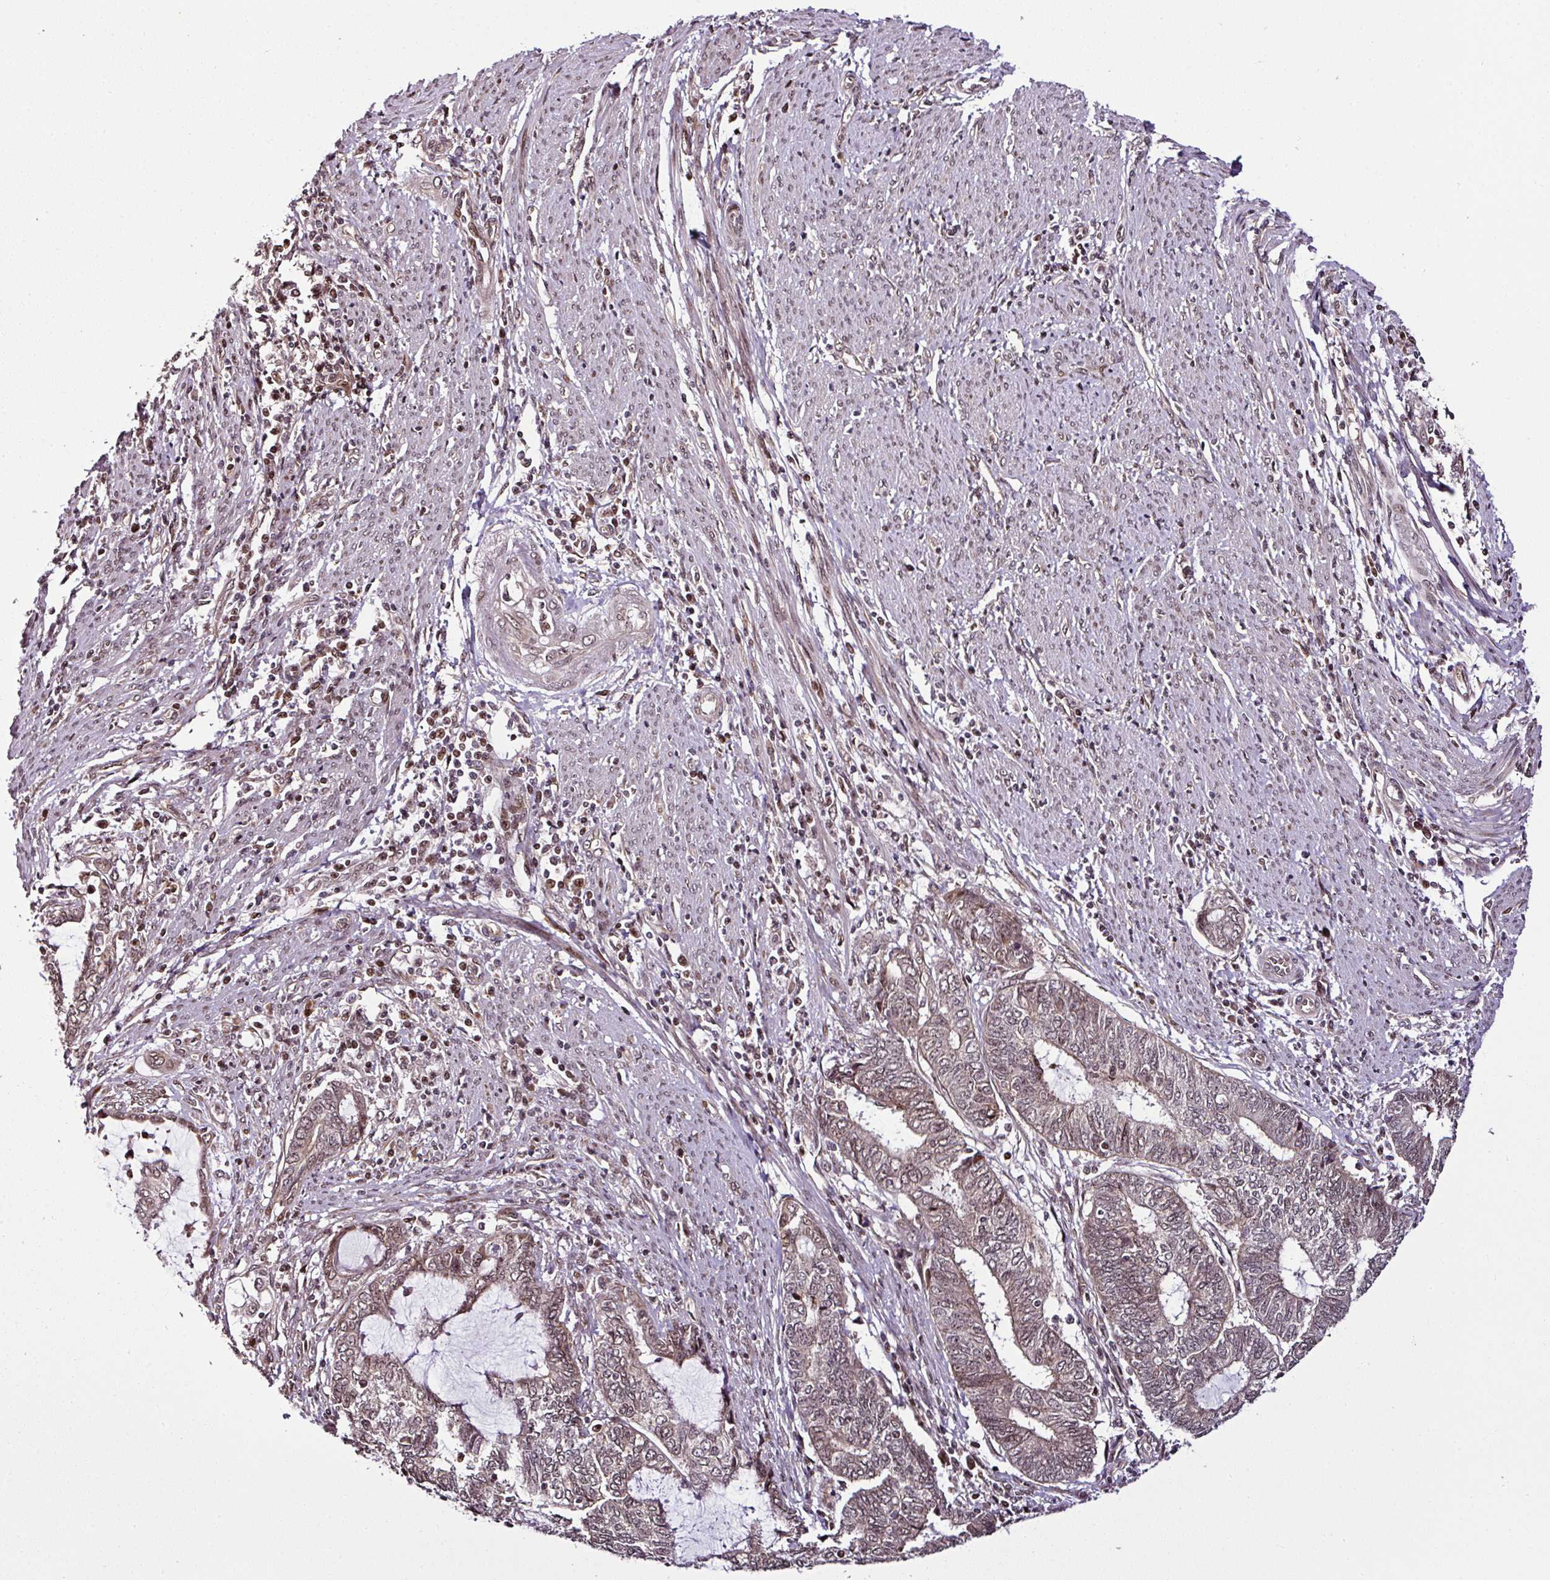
{"staining": {"intensity": "weak", "quantity": "<25%", "location": "nuclear"}, "tissue": "endometrial cancer", "cell_type": "Tumor cells", "image_type": "cancer", "snomed": [{"axis": "morphology", "description": "Adenocarcinoma, NOS"}, {"axis": "topography", "description": "Uterus"}, {"axis": "topography", "description": "Endometrium"}], "caption": "Immunohistochemical staining of endometrial cancer exhibits no significant expression in tumor cells. (DAB immunohistochemistry (IHC), high magnification).", "gene": "COPRS", "patient": {"sex": "female", "age": 70}}